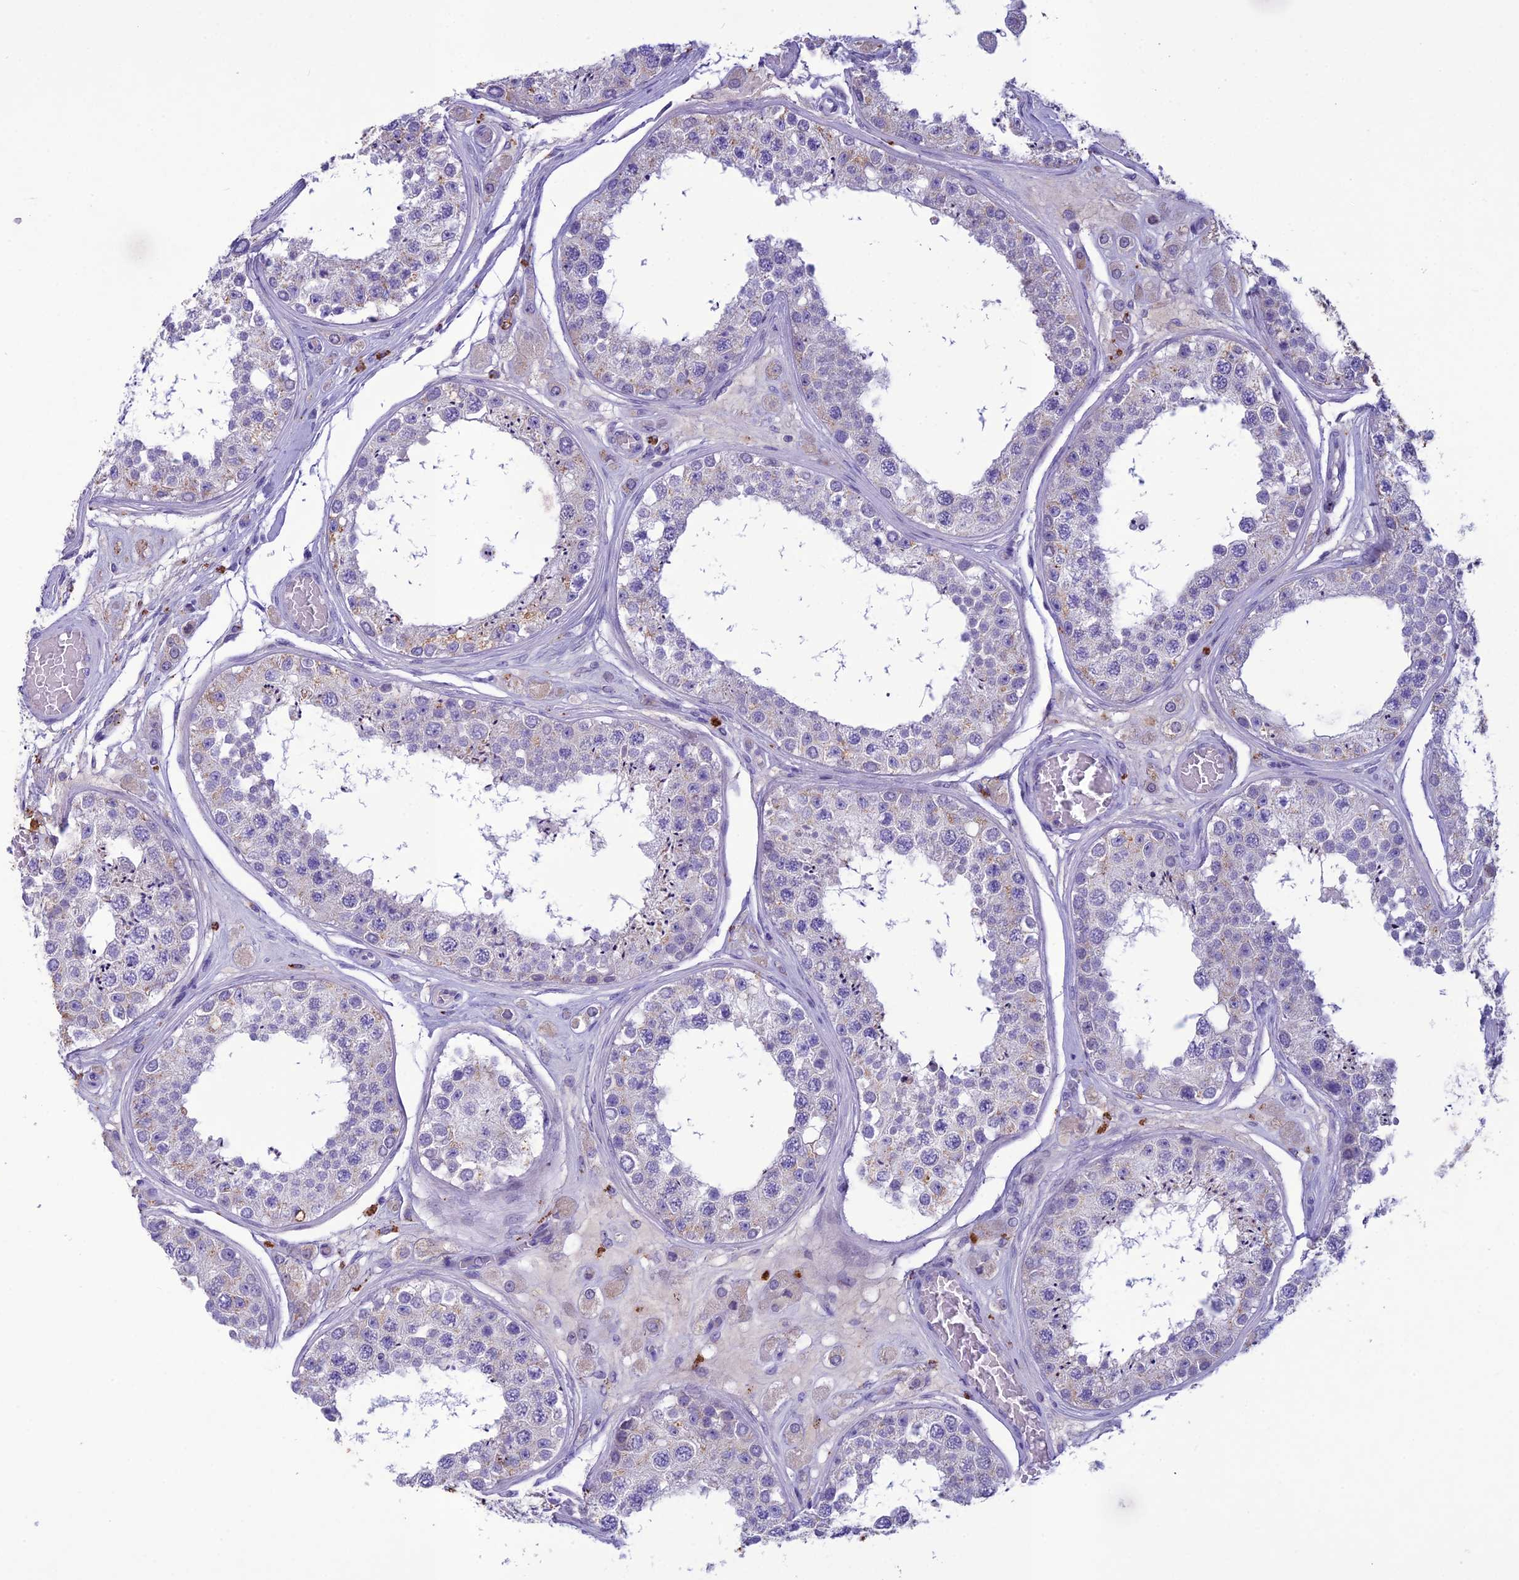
{"staining": {"intensity": "moderate", "quantity": "<25%", "location": "cytoplasmic/membranous"}, "tissue": "testis", "cell_type": "Cells in seminiferous ducts", "image_type": "normal", "snomed": [{"axis": "morphology", "description": "Normal tissue, NOS"}, {"axis": "topography", "description": "Testis"}], "caption": "Immunohistochemistry of unremarkable human testis demonstrates low levels of moderate cytoplasmic/membranous staining in approximately <25% of cells in seminiferous ducts. The protein of interest is shown in brown color, while the nuclei are stained blue.", "gene": "IFT172", "patient": {"sex": "male", "age": 25}}